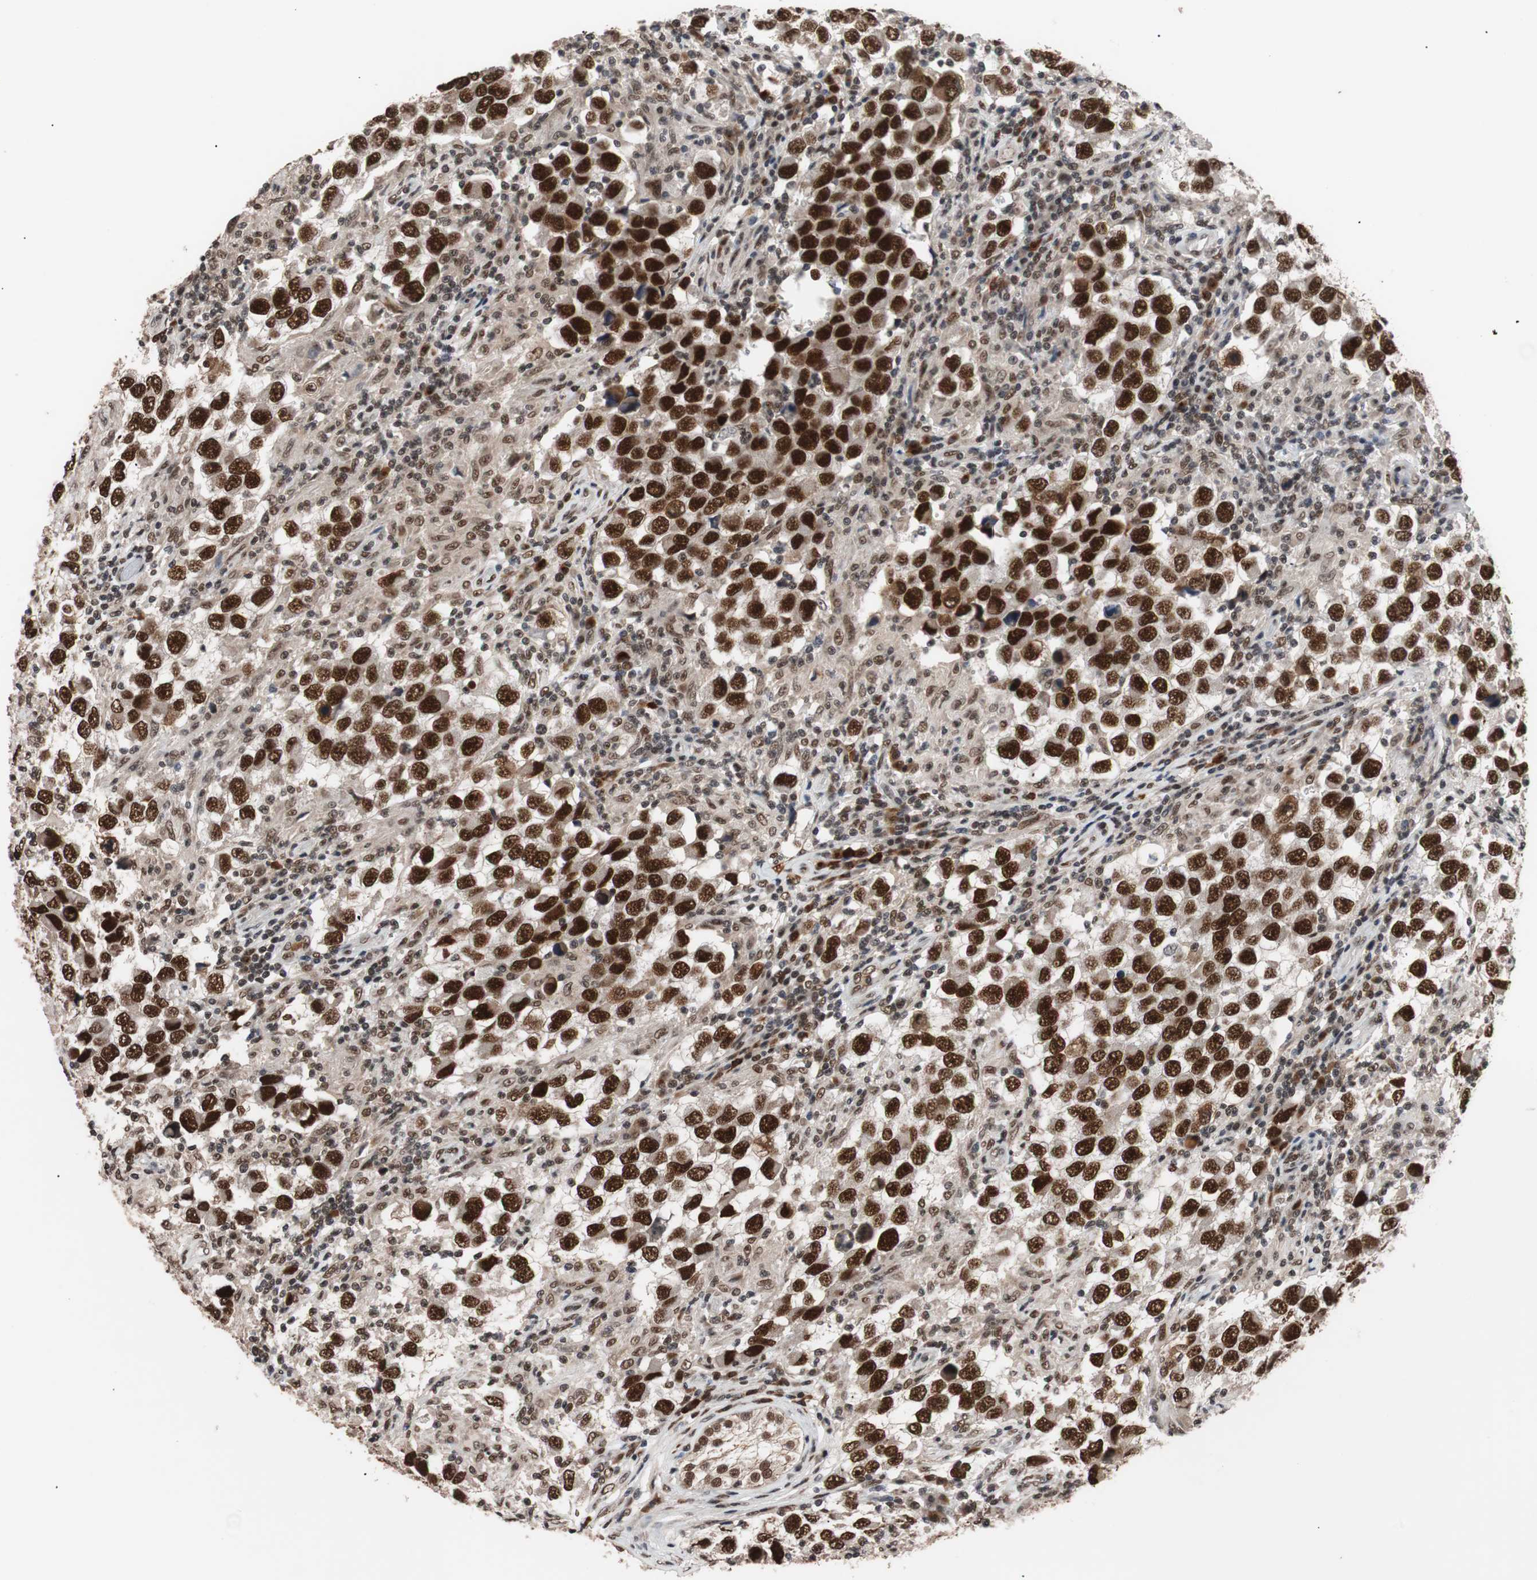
{"staining": {"intensity": "strong", "quantity": ">75%", "location": "nuclear"}, "tissue": "testis cancer", "cell_type": "Tumor cells", "image_type": "cancer", "snomed": [{"axis": "morphology", "description": "Carcinoma, Embryonal, NOS"}, {"axis": "topography", "description": "Testis"}], "caption": "Testis embryonal carcinoma stained with a brown dye displays strong nuclear positive positivity in about >75% of tumor cells.", "gene": "CHAMP1", "patient": {"sex": "male", "age": 21}}